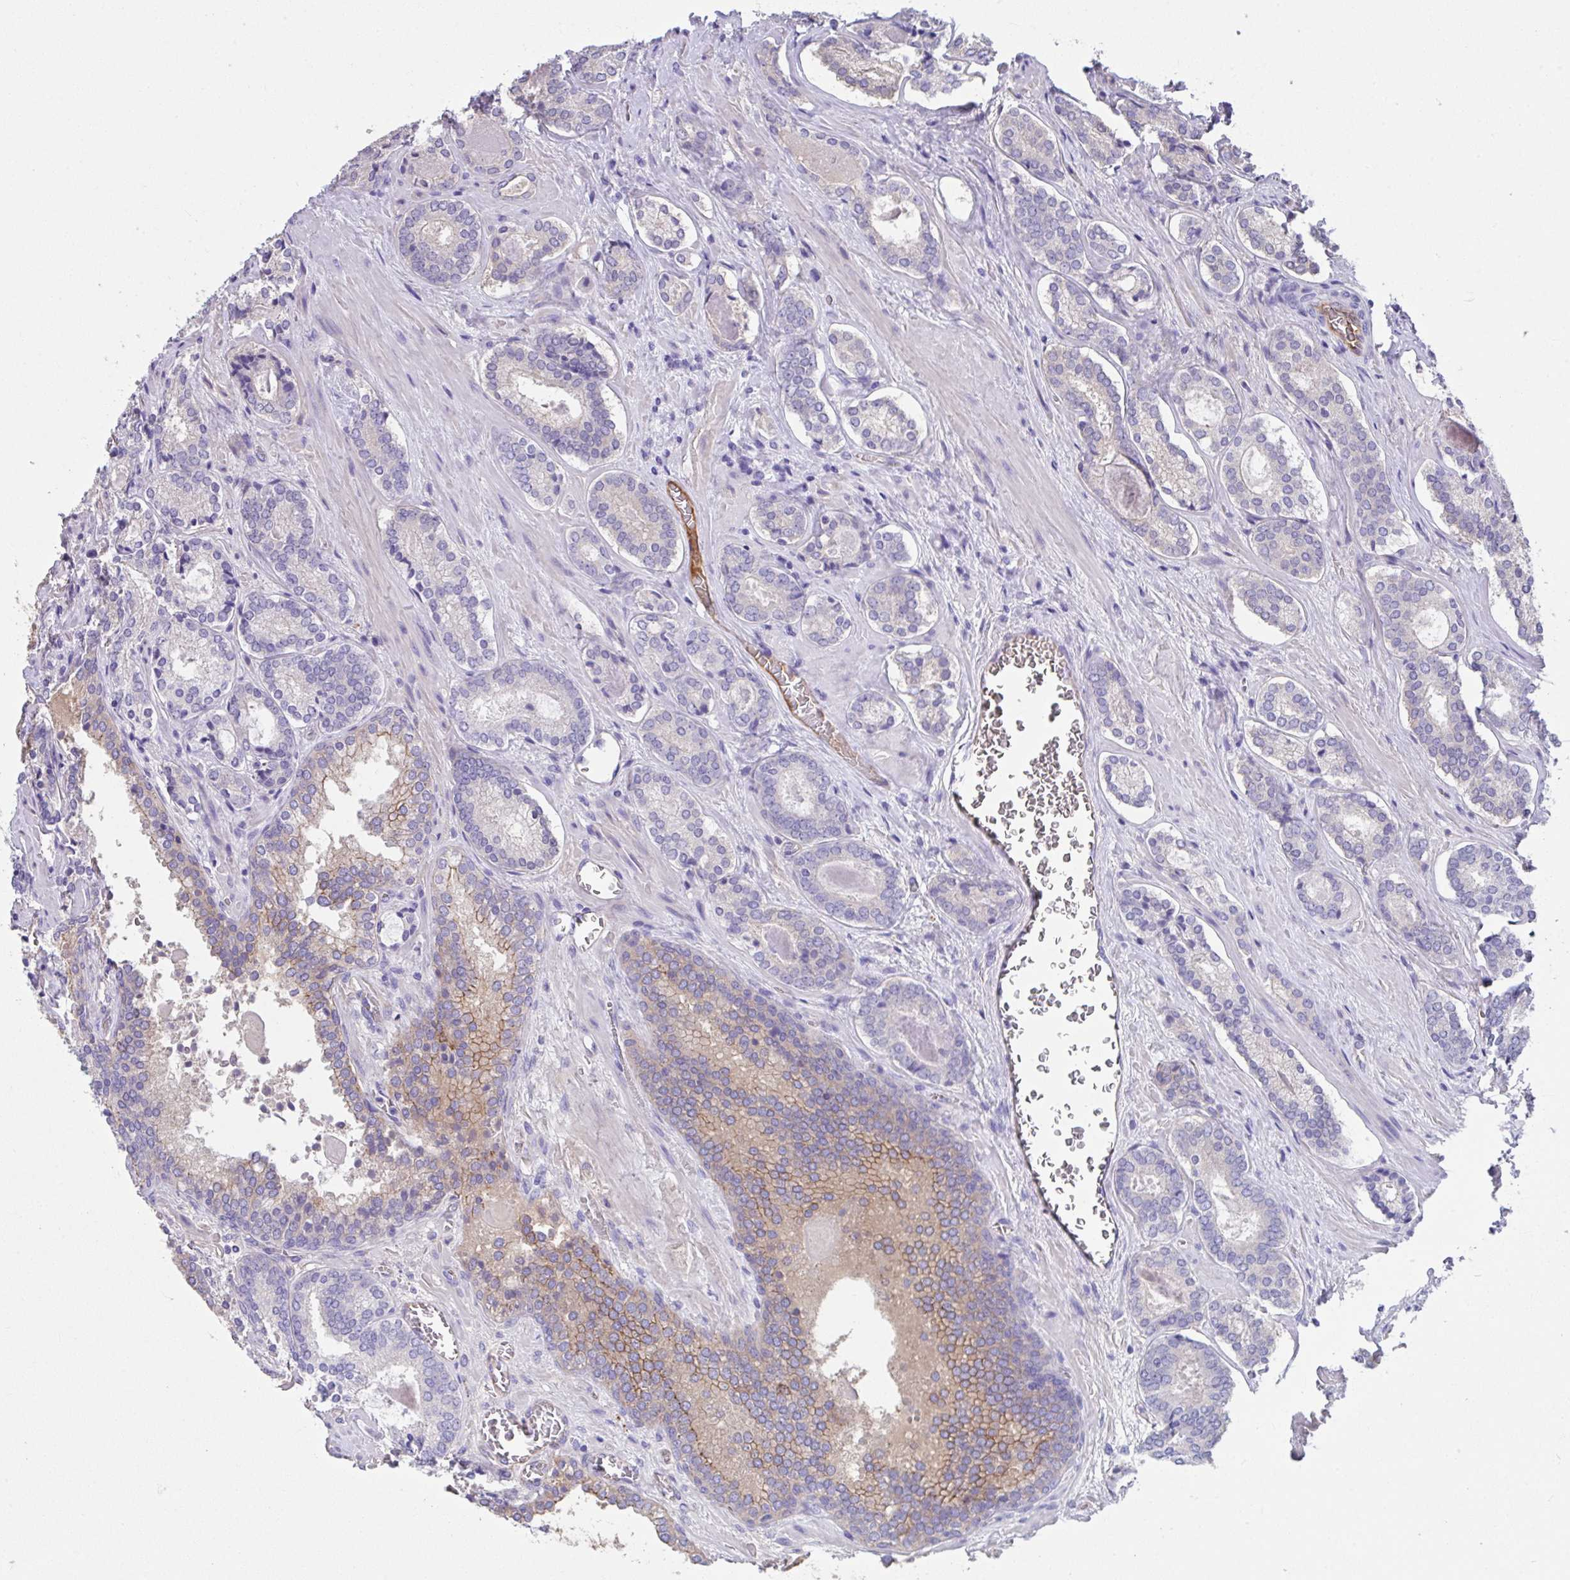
{"staining": {"intensity": "weak", "quantity": "<25%", "location": "cytoplasmic/membranous"}, "tissue": "prostate cancer", "cell_type": "Tumor cells", "image_type": "cancer", "snomed": [{"axis": "morphology", "description": "Adenocarcinoma, Low grade"}, {"axis": "topography", "description": "Prostate"}], "caption": "The image demonstrates no staining of tumor cells in prostate cancer.", "gene": "ZNF813", "patient": {"sex": "male", "age": 62}}